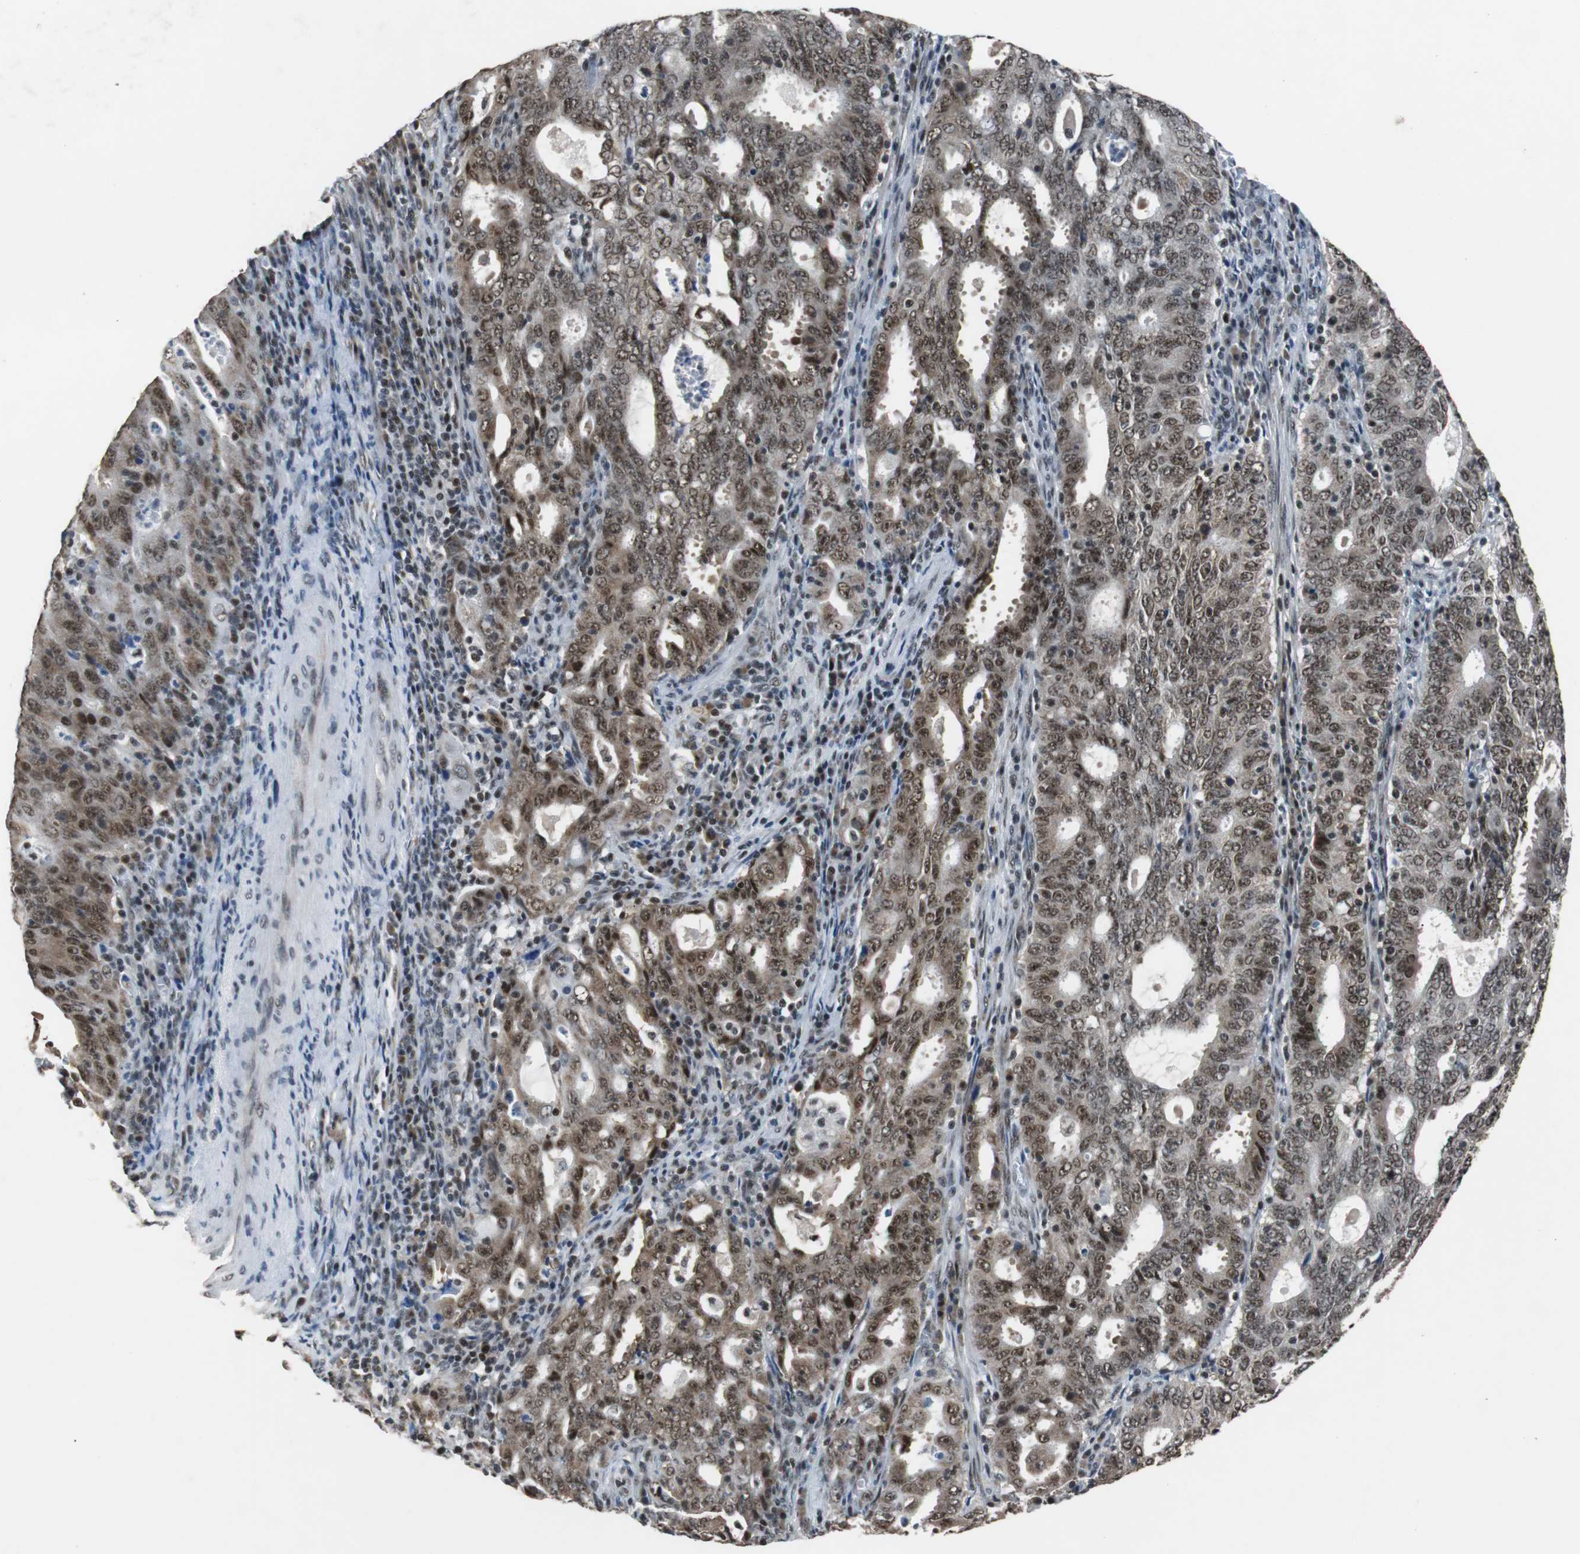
{"staining": {"intensity": "moderate", "quantity": ">75%", "location": "cytoplasmic/membranous,nuclear"}, "tissue": "cervical cancer", "cell_type": "Tumor cells", "image_type": "cancer", "snomed": [{"axis": "morphology", "description": "Adenocarcinoma, NOS"}, {"axis": "topography", "description": "Cervix"}], "caption": "A brown stain labels moderate cytoplasmic/membranous and nuclear staining of a protein in human cervical cancer tumor cells.", "gene": "USP28", "patient": {"sex": "female", "age": 44}}